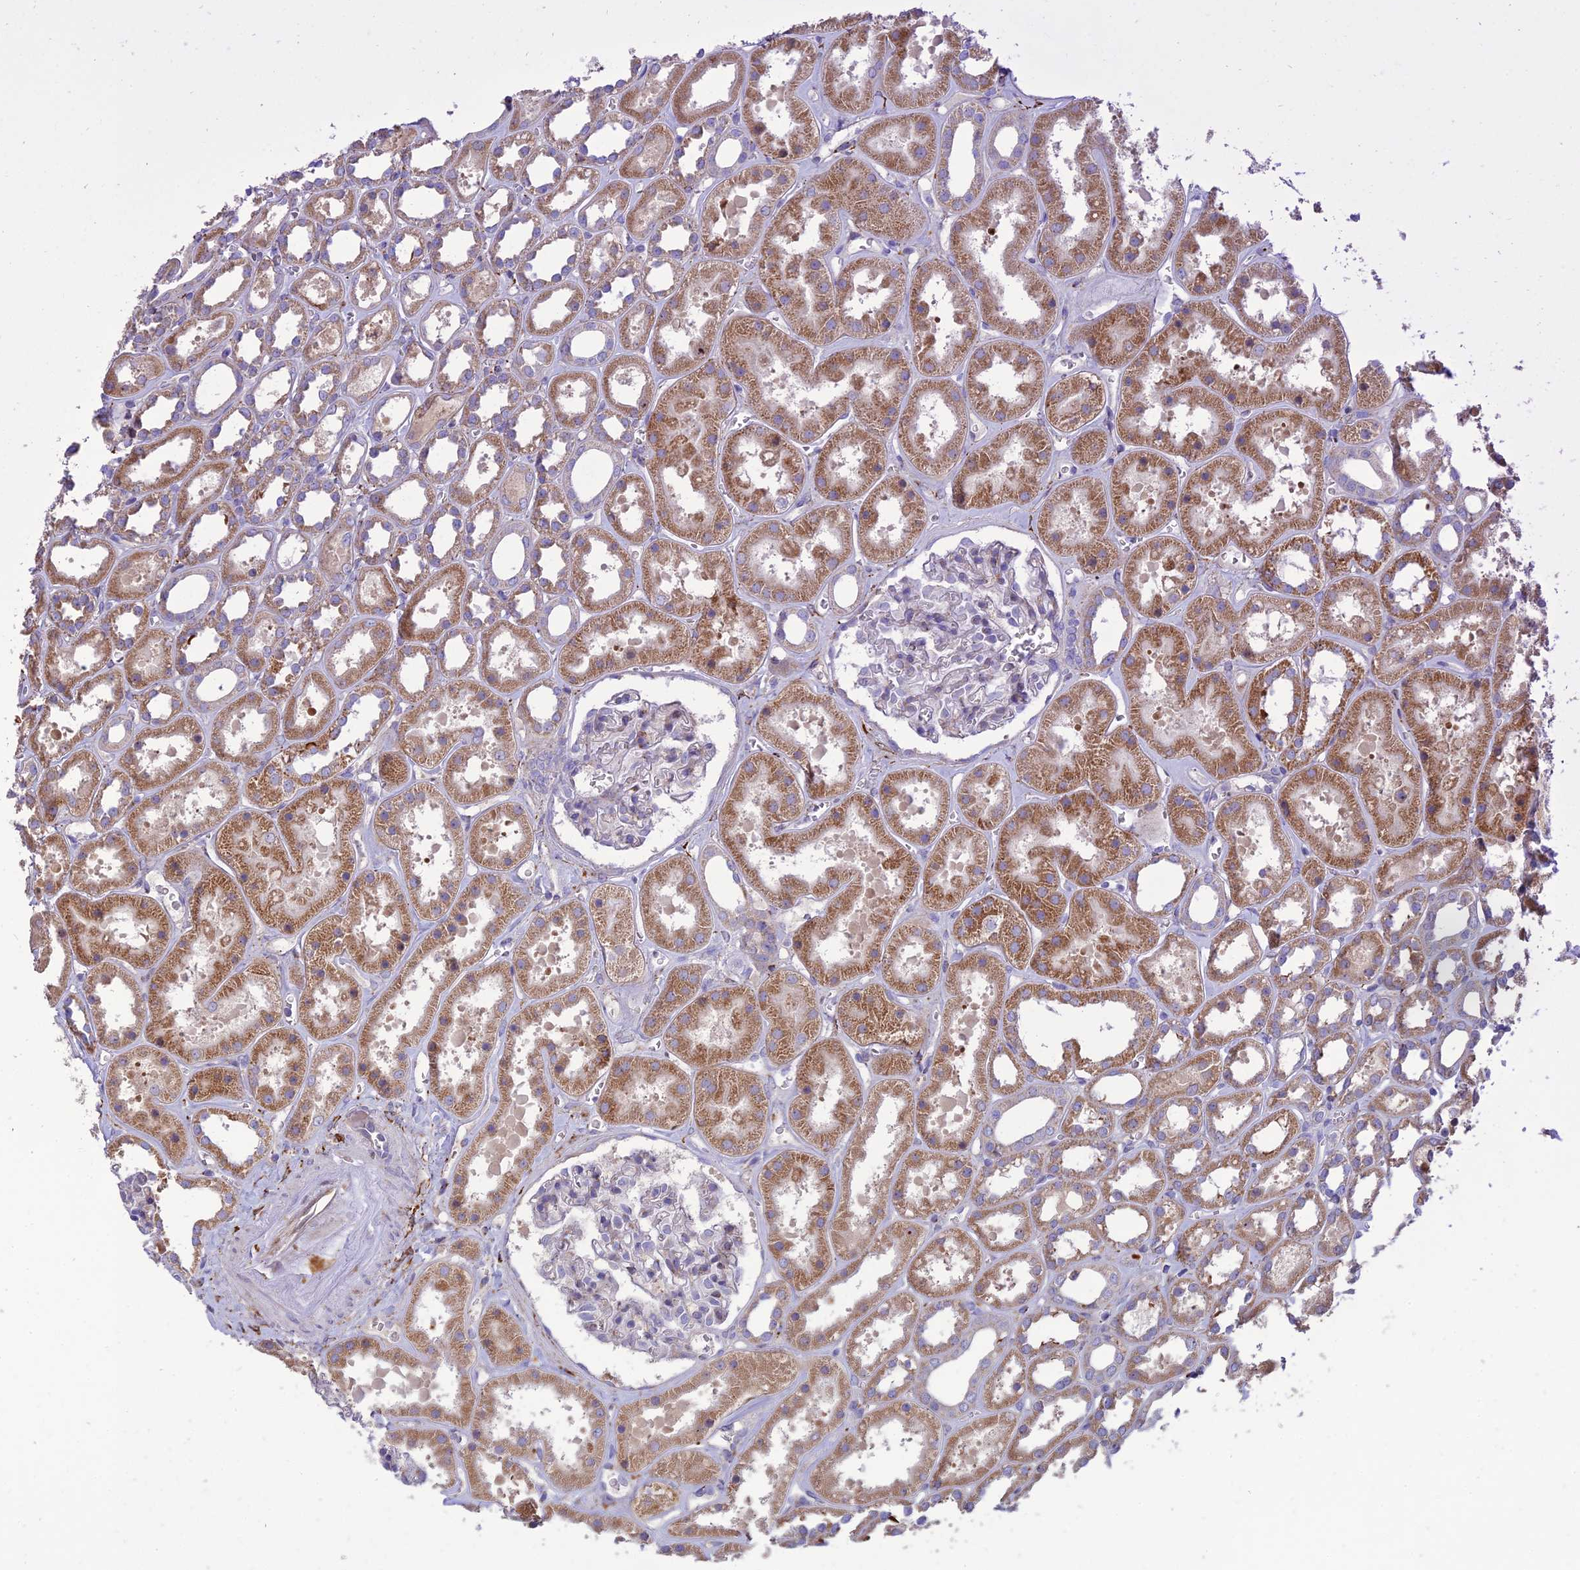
{"staining": {"intensity": "weak", "quantity": "<25%", "location": "cytoplasmic/membranous"}, "tissue": "kidney", "cell_type": "Cells in glomeruli", "image_type": "normal", "snomed": [{"axis": "morphology", "description": "Normal tissue, NOS"}, {"axis": "topography", "description": "Kidney"}], "caption": "Protein analysis of normal kidney exhibits no significant expression in cells in glomeruli. (DAB (3,3'-diaminobenzidine) immunohistochemistry (IHC) visualized using brightfield microscopy, high magnification).", "gene": "RCN3", "patient": {"sex": "female", "age": 41}}